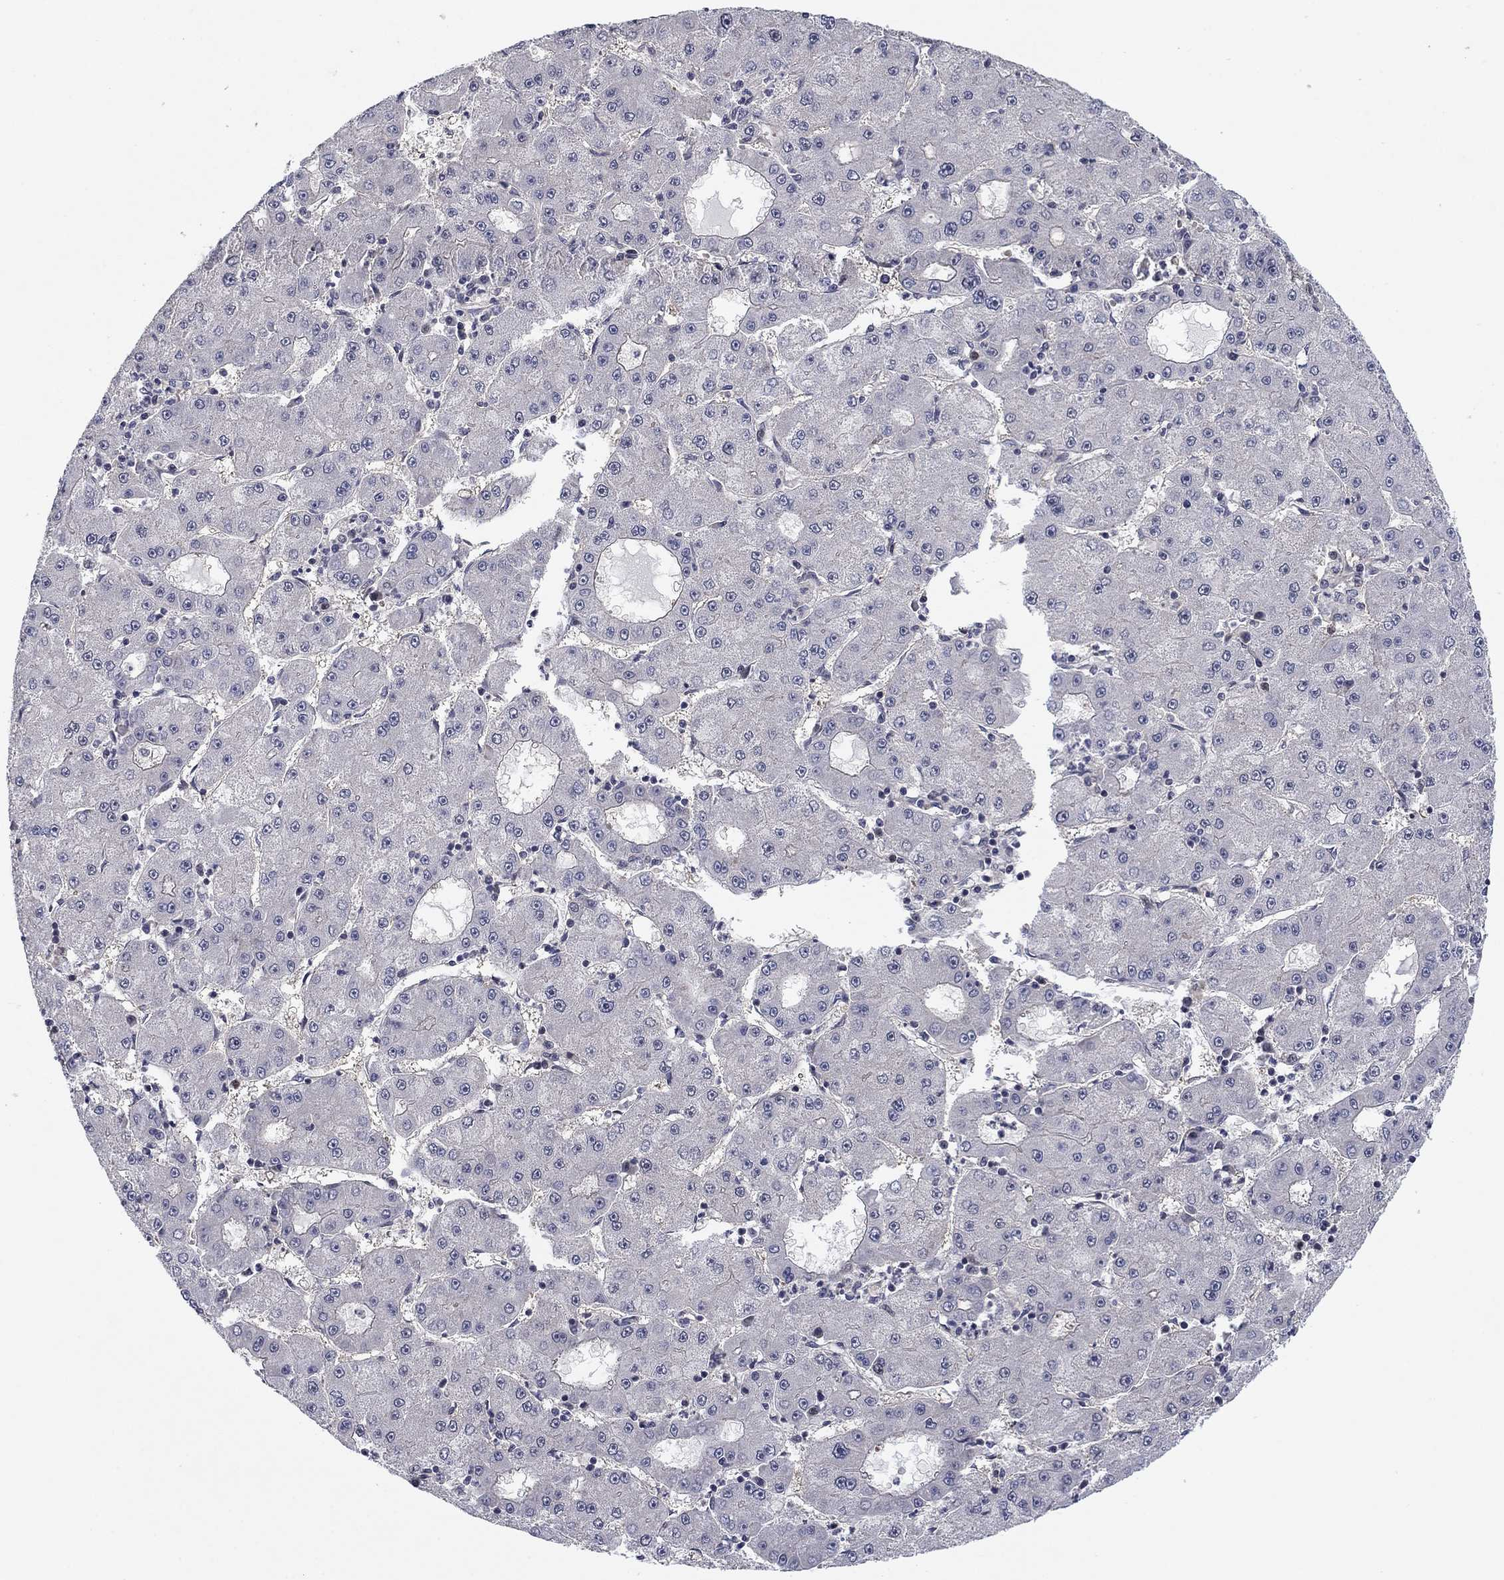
{"staining": {"intensity": "negative", "quantity": "none", "location": "none"}, "tissue": "liver cancer", "cell_type": "Tumor cells", "image_type": "cancer", "snomed": [{"axis": "morphology", "description": "Carcinoma, Hepatocellular, NOS"}, {"axis": "topography", "description": "Liver"}], "caption": "Liver cancer (hepatocellular carcinoma) stained for a protein using immunohistochemistry displays no positivity tumor cells.", "gene": "BCL11A", "patient": {"sex": "male", "age": 73}}